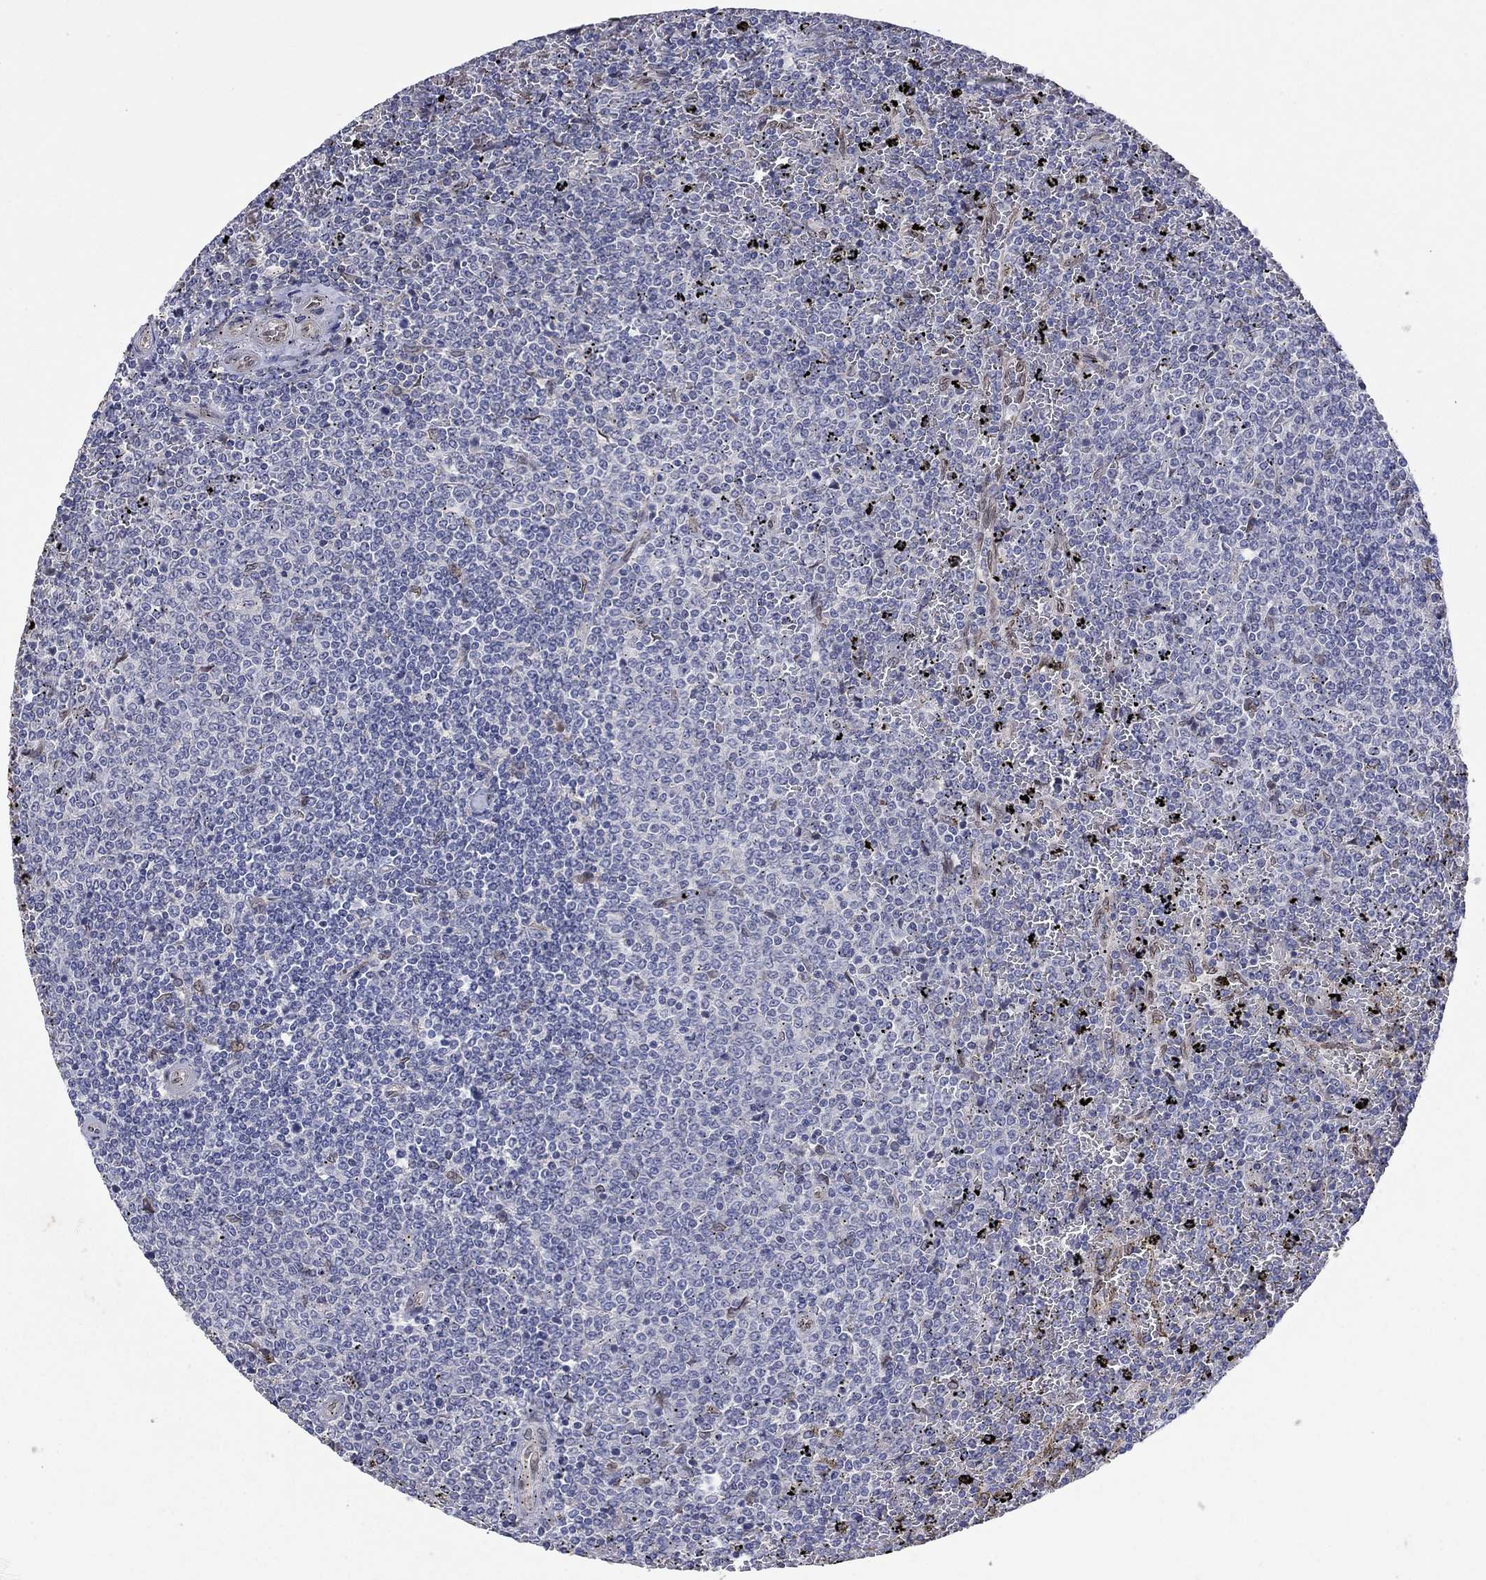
{"staining": {"intensity": "negative", "quantity": "none", "location": "none"}, "tissue": "lymphoma", "cell_type": "Tumor cells", "image_type": "cancer", "snomed": [{"axis": "morphology", "description": "Malignant lymphoma, non-Hodgkin's type, Low grade"}, {"axis": "topography", "description": "Spleen"}], "caption": "Human lymphoma stained for a protein using immunohistochemistry reveals no staining in tumor cells.", "gene": "EMC9", "patient": {"sex": "female", "age": 77}}